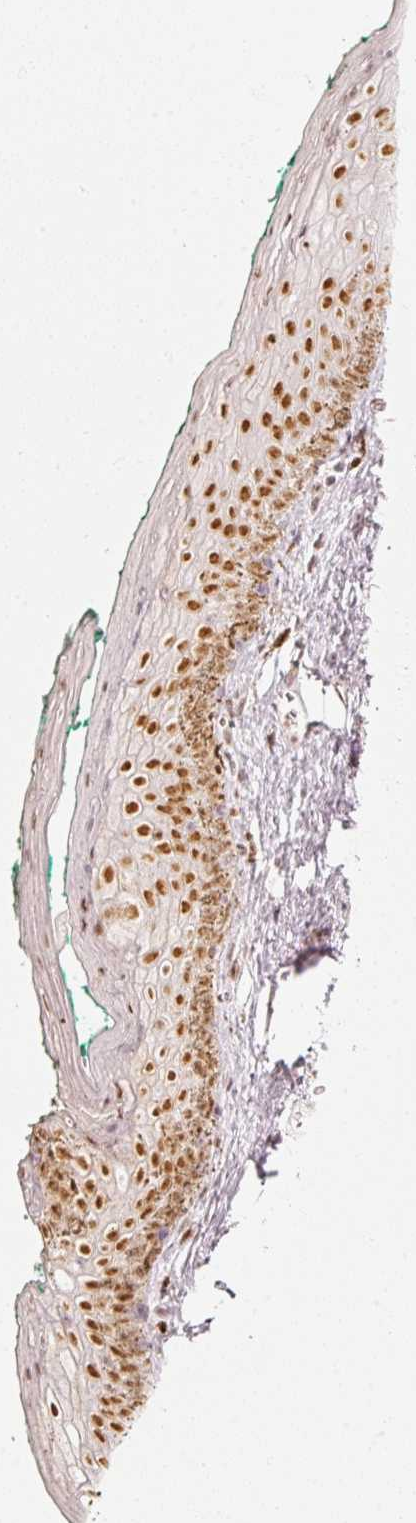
{"staining": {"intensity": "strong", "quantity": ">75%", "location": "nuclear"}, "tissue": "vagina", "cell_type": "Squamous epithelial cells", "image_type": "normal", "snomed": [{"axis": "morphology", "description": "Normal tissue, NOS"}, {"axis": "topography", "description": "Vulva"}, {"axis": "topography", "description": "Vagina"}, {"axis": "topography", "description": "Peripheral nerve tissue"}], "caption": "Immunohistochemistry (IHC) of benign human vagina displays high levels of strong nuclear staining in about >75% of squamous epithelial cells.", "gene": "PPP1R10", "patient": {"sex": "female", "age": 66}}